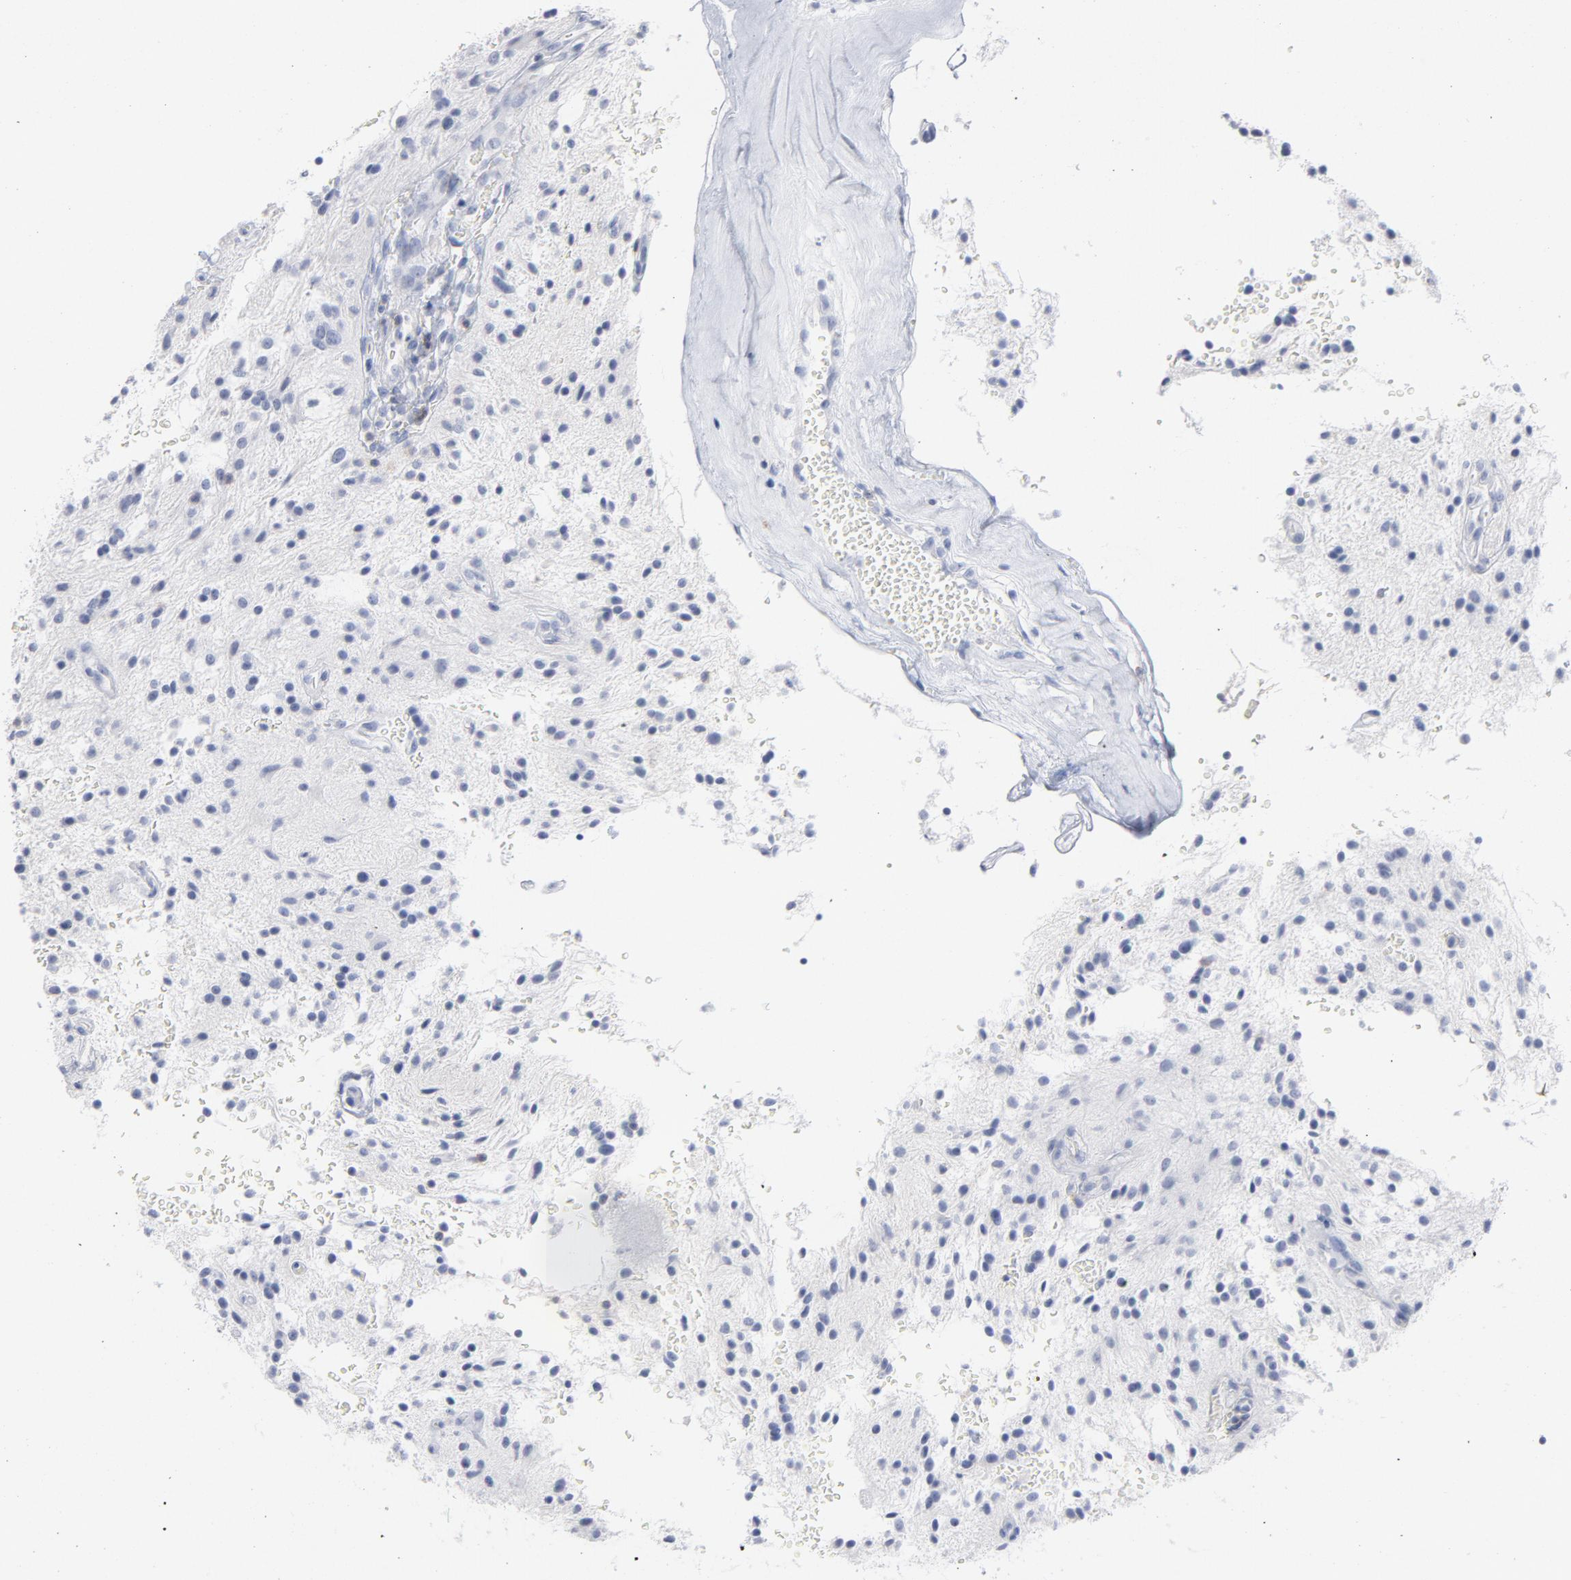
{"staining": {"intensity": "negative", "quantity": "none", "location": "none"}, "tissue": "glioma", "cell_type": "Tumor cells", "image_type": "cancer", "snomed": [{"axis": "morphology", "description": "Glioma, malignant, NOS"}, {"axis": "topography", "description": "Cerebellum"}], "caption": "The image shows no staining of tumor cells in glioma (malignant).", "gene": "P2RY8", "patient": {"sex": "female", "age": 10}}